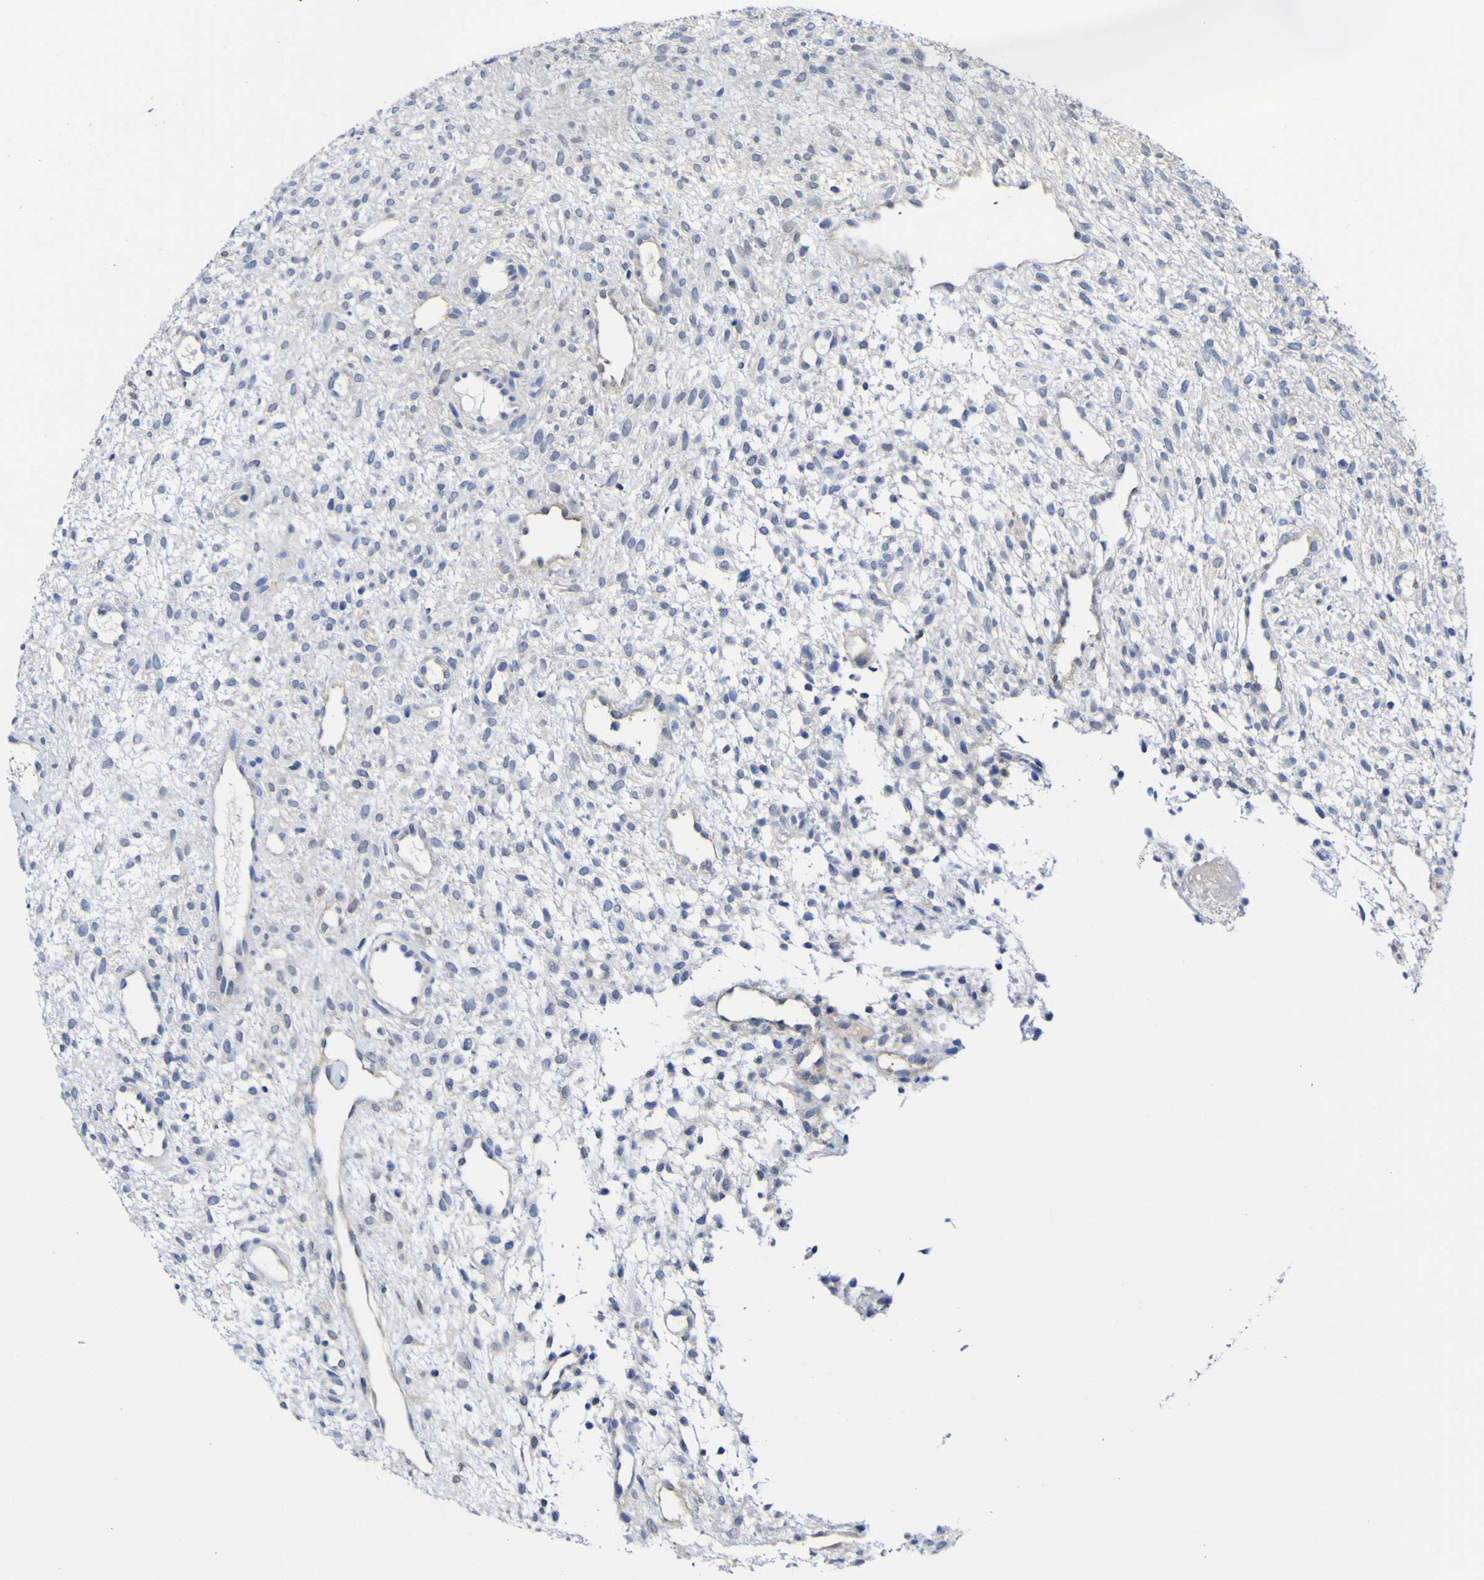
{"staining": {"intensity": "negative", "quantity": "none", "location": "none"}, "tissue": "ovary", "cell_type": "Ovarian stroma cells", "image_type": "normal", "snomed": [{"axis": "morphology", "description": "Normal tissue, NOS"}, {"axis": "morphology", "description": "Cyst, NOS"}, {"axis": "topography", "description": "Ovary"}], "caption": "Immunohistochemistry (IHC) of benign human ovary reveals no staining in ovarian stroma cells. (Brightfield microscopy of DAB immunohistochemistry at high magnification).", "gene": "CASP6", "patient": {"sex": "female", "age": 18}}